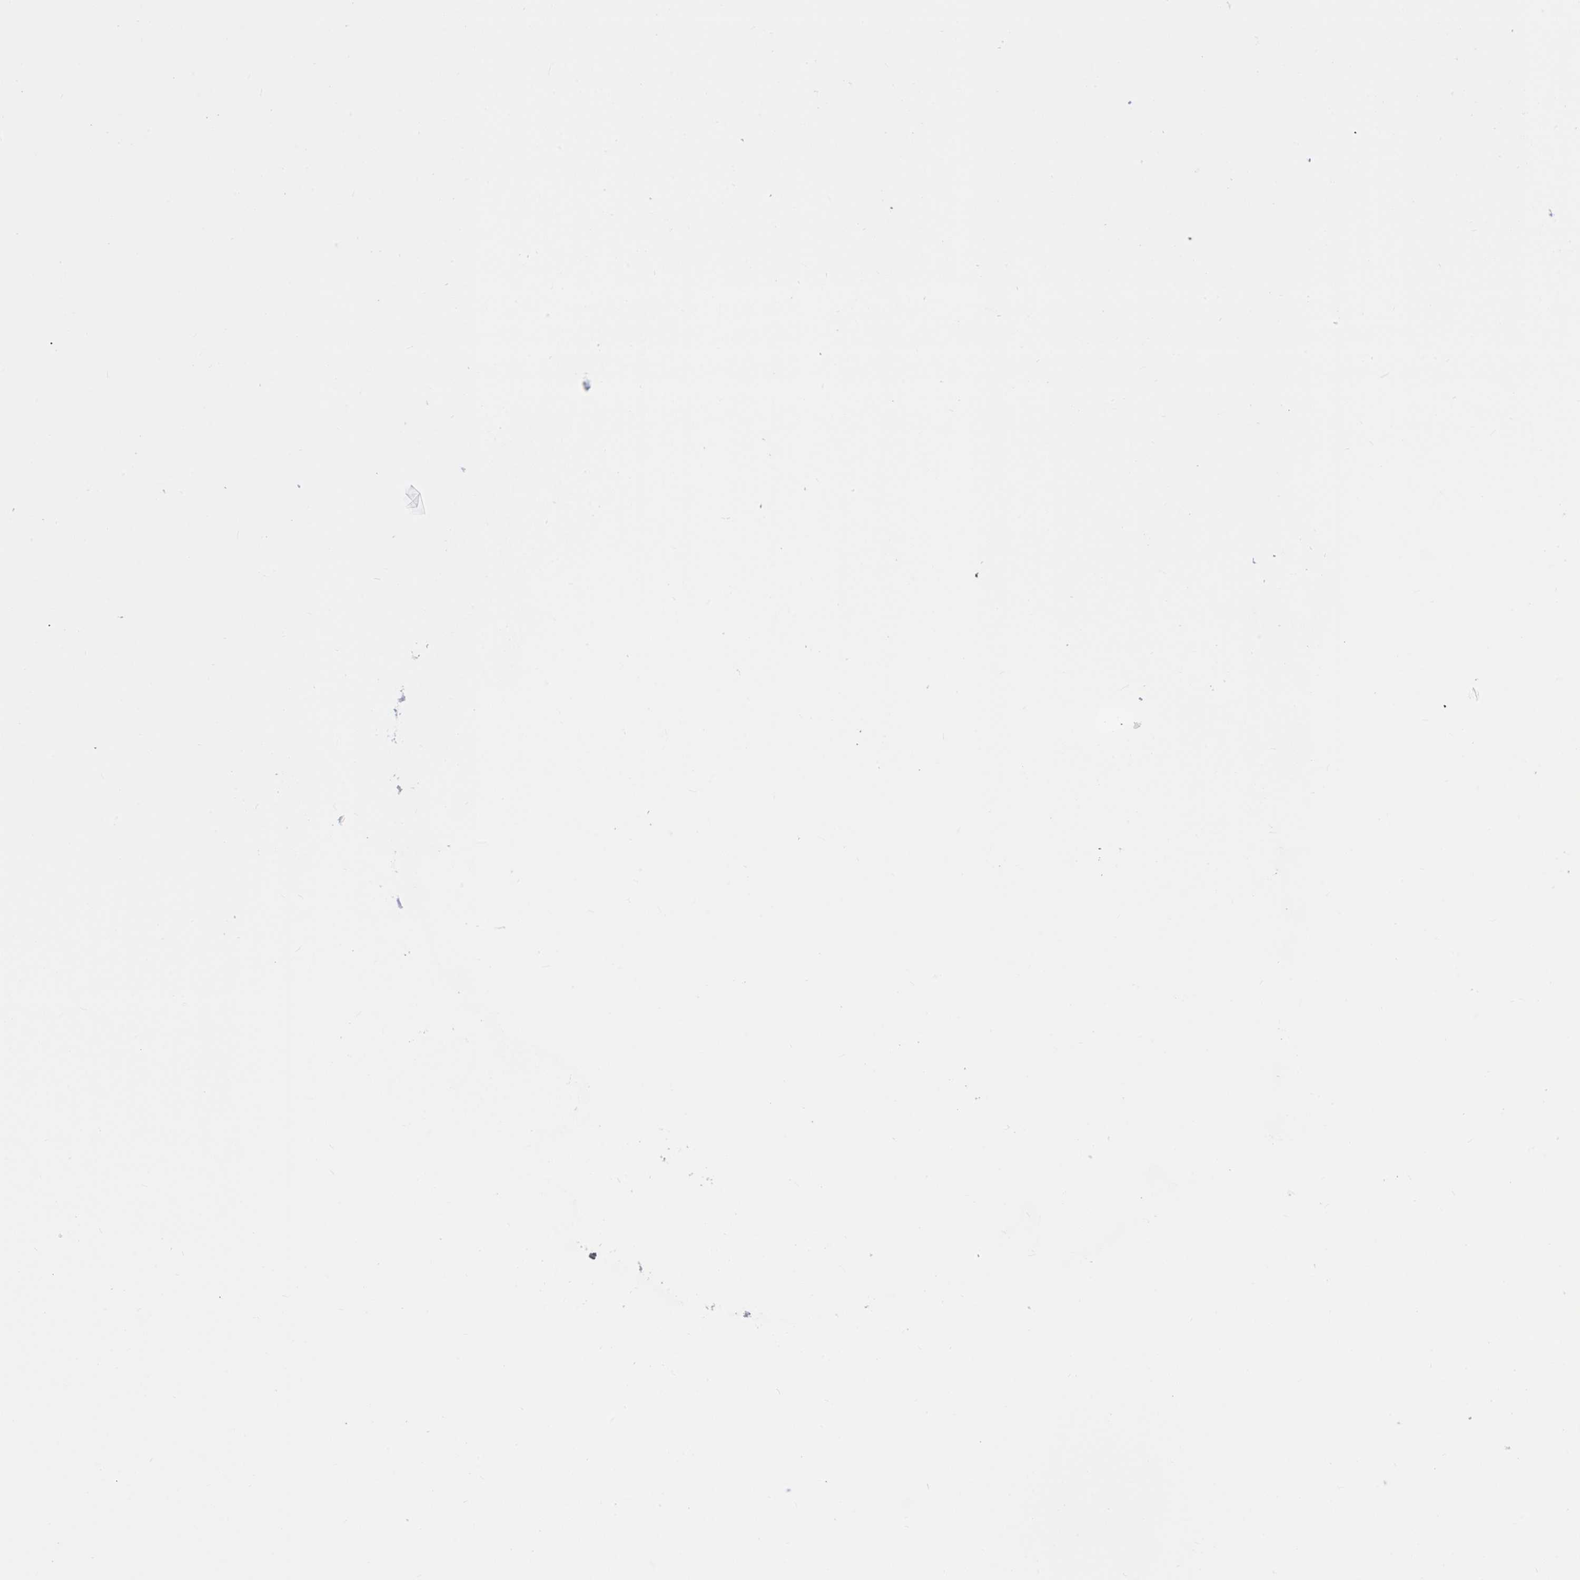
{"staining": {"intensity": "negative", "quantity": "none", "location": "none"}, "tissue": "cervical cancer", "cell_type": "Tumor cells", "image_type": "cancer", "snomed": [{"axis": "morphology", "description": "Squamous cell carcinoma, NOS"}, {"axis": "topography", "description": "Cervix"}], "caption": "Immunohistochemistry (IHC) image of neoplastic tissue: cervical squamous cell carcinoma stained with DAB reveals no significant protein expression in tumor cells.", "gene": "TCEAL8", "patient": {"sex": "female", "age": 38}}